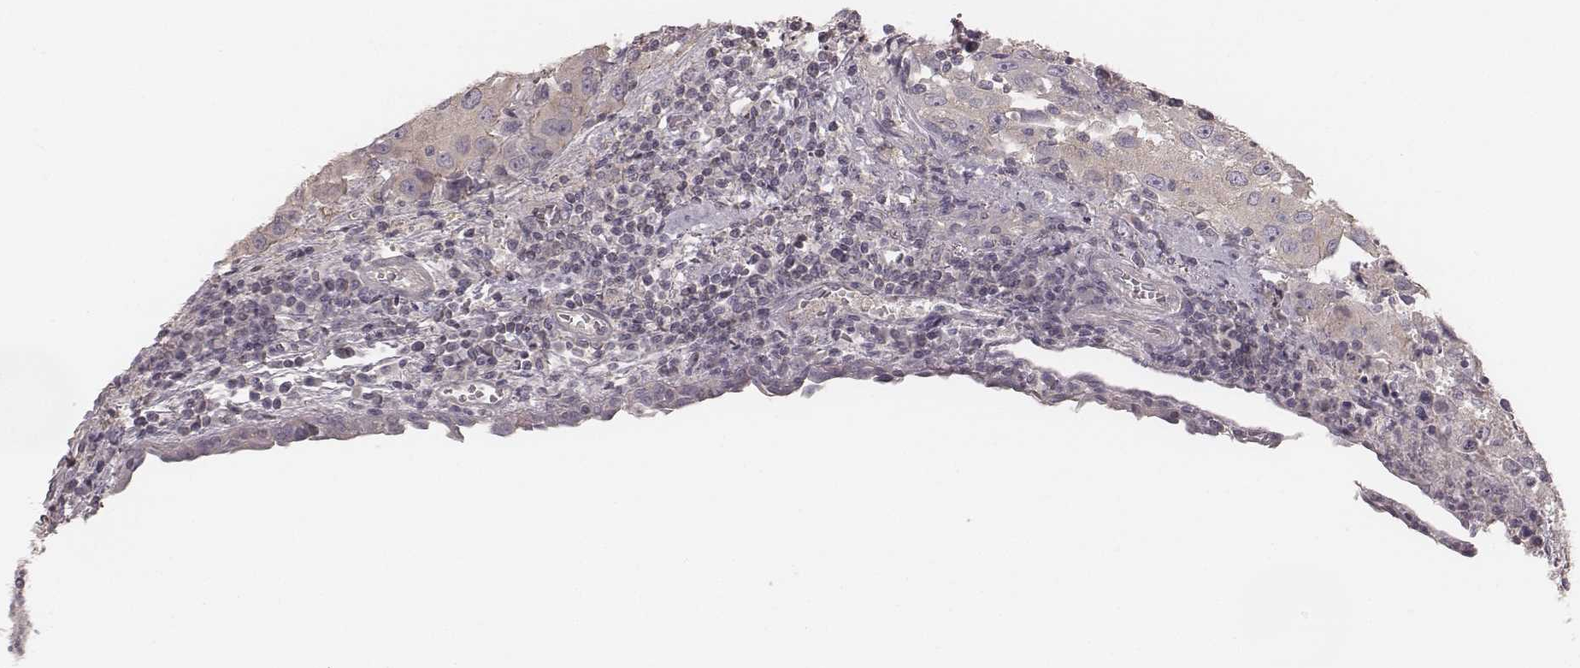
{"staining": {"intensity": "negative", "quantity": "none", "location": "none"}, "tissue": "urothelial cancer", "cell_type": "Tumor cells", "image_type": "cancer", "snomed": [{"axis": "morphology", "description": "Urothelial carcinoma, High grade"}, {"axis": "topography", "description": "Urinary bladder"}], "caption": "High power microscopy image of an immunohistochemistry histopathology image of urothelial carcinoma (high-grade), revealing no significant staining in tumor cells.", "gene": "TDRD5", "patient": {"sex": "female", "age": 85}}